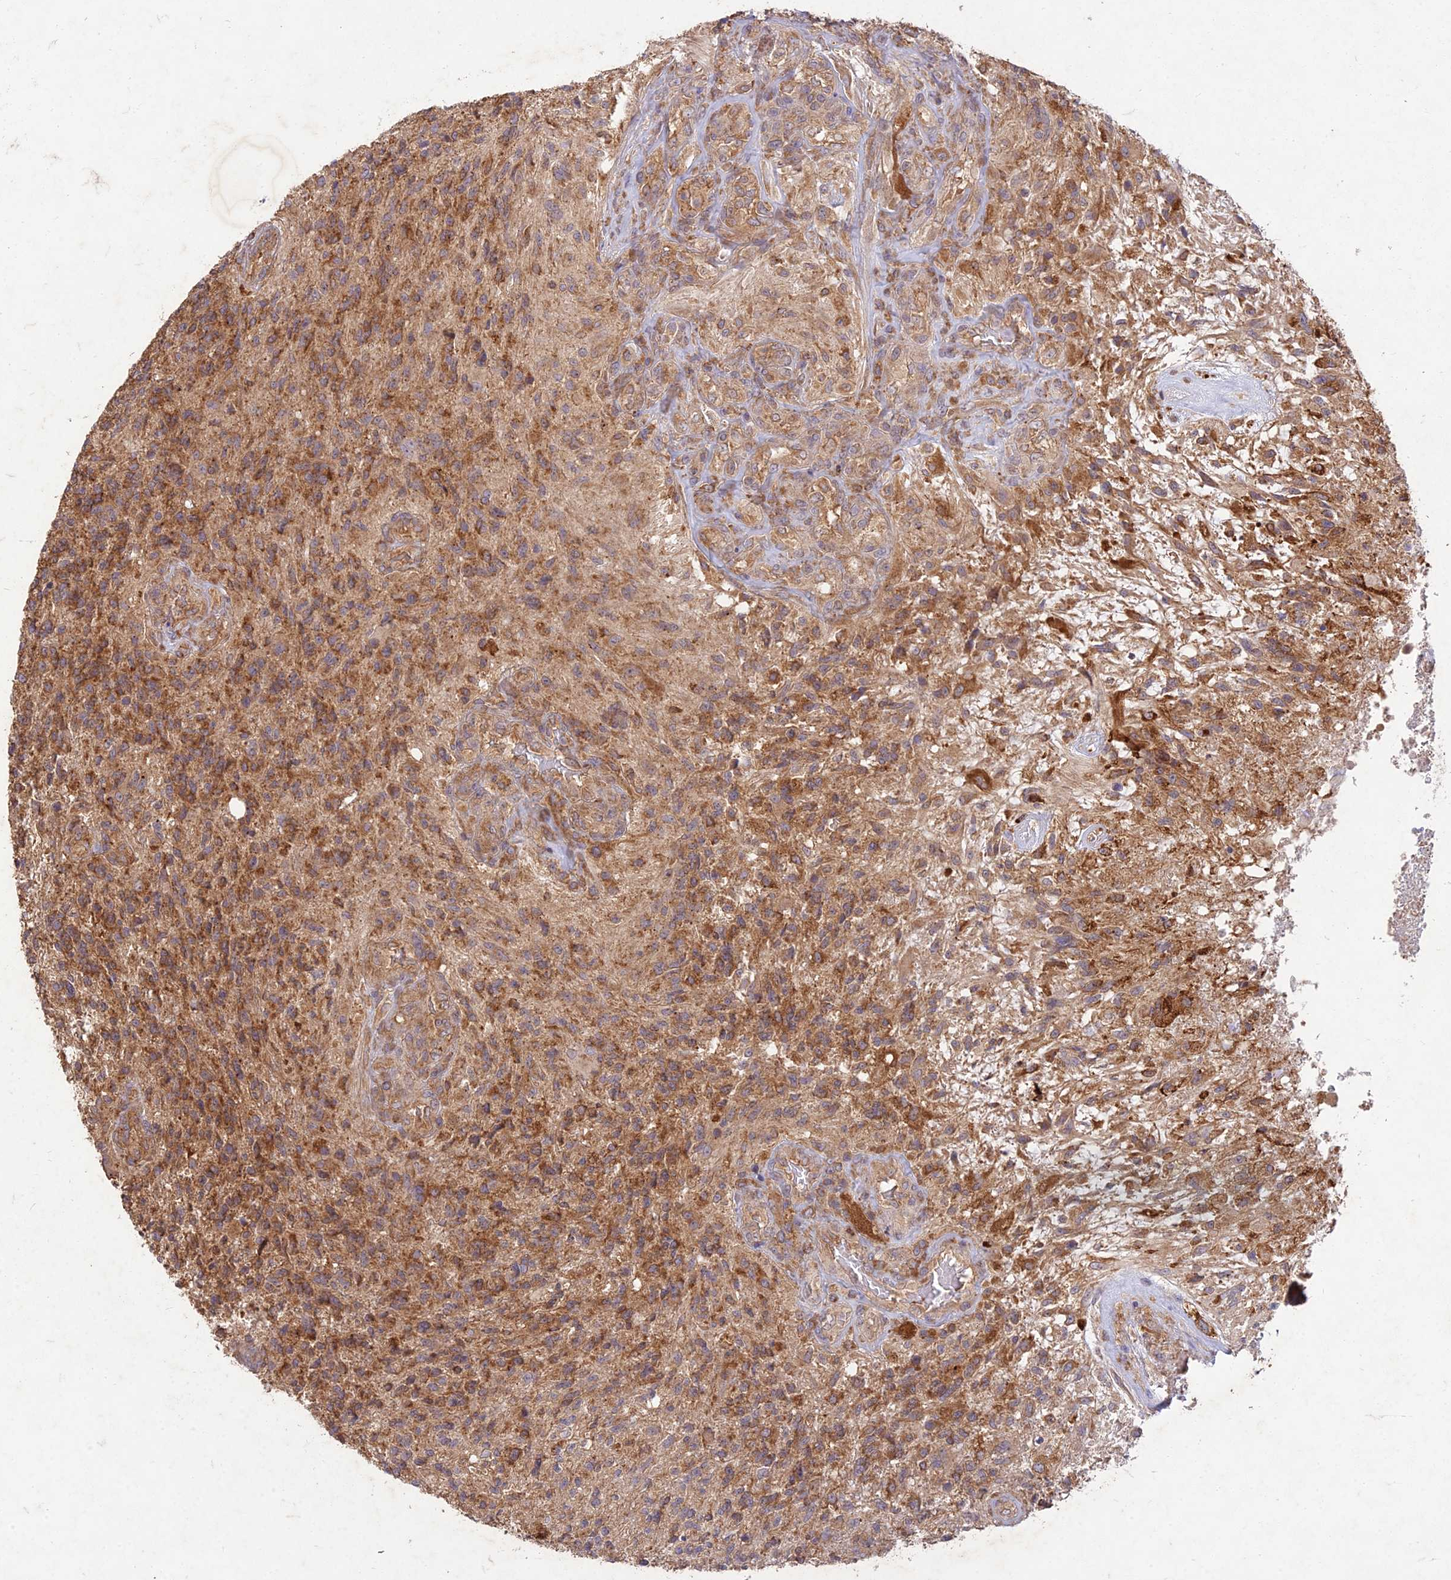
{"staining": {"intensity": "moderate", "quantity": ">75%", "location": "cytoplasmic/membranous"}, "tissue": "glioma", "cell_type": "Tumor cells", "image_type": "cancer", "snomed": [{"axis": "morphology", "description": "Glioma, malignant, High grade"}, {"axis": "topography", "description": "Brain"}], "caption": "A medium amount of moderate cytoplasmic/membranous staining is appreciated in approximately >75% of tumor cells in malignant glioma (high-grade) tissue.", "gene": "NXNL2", "patient": {"sex": "male", "age": 56}}